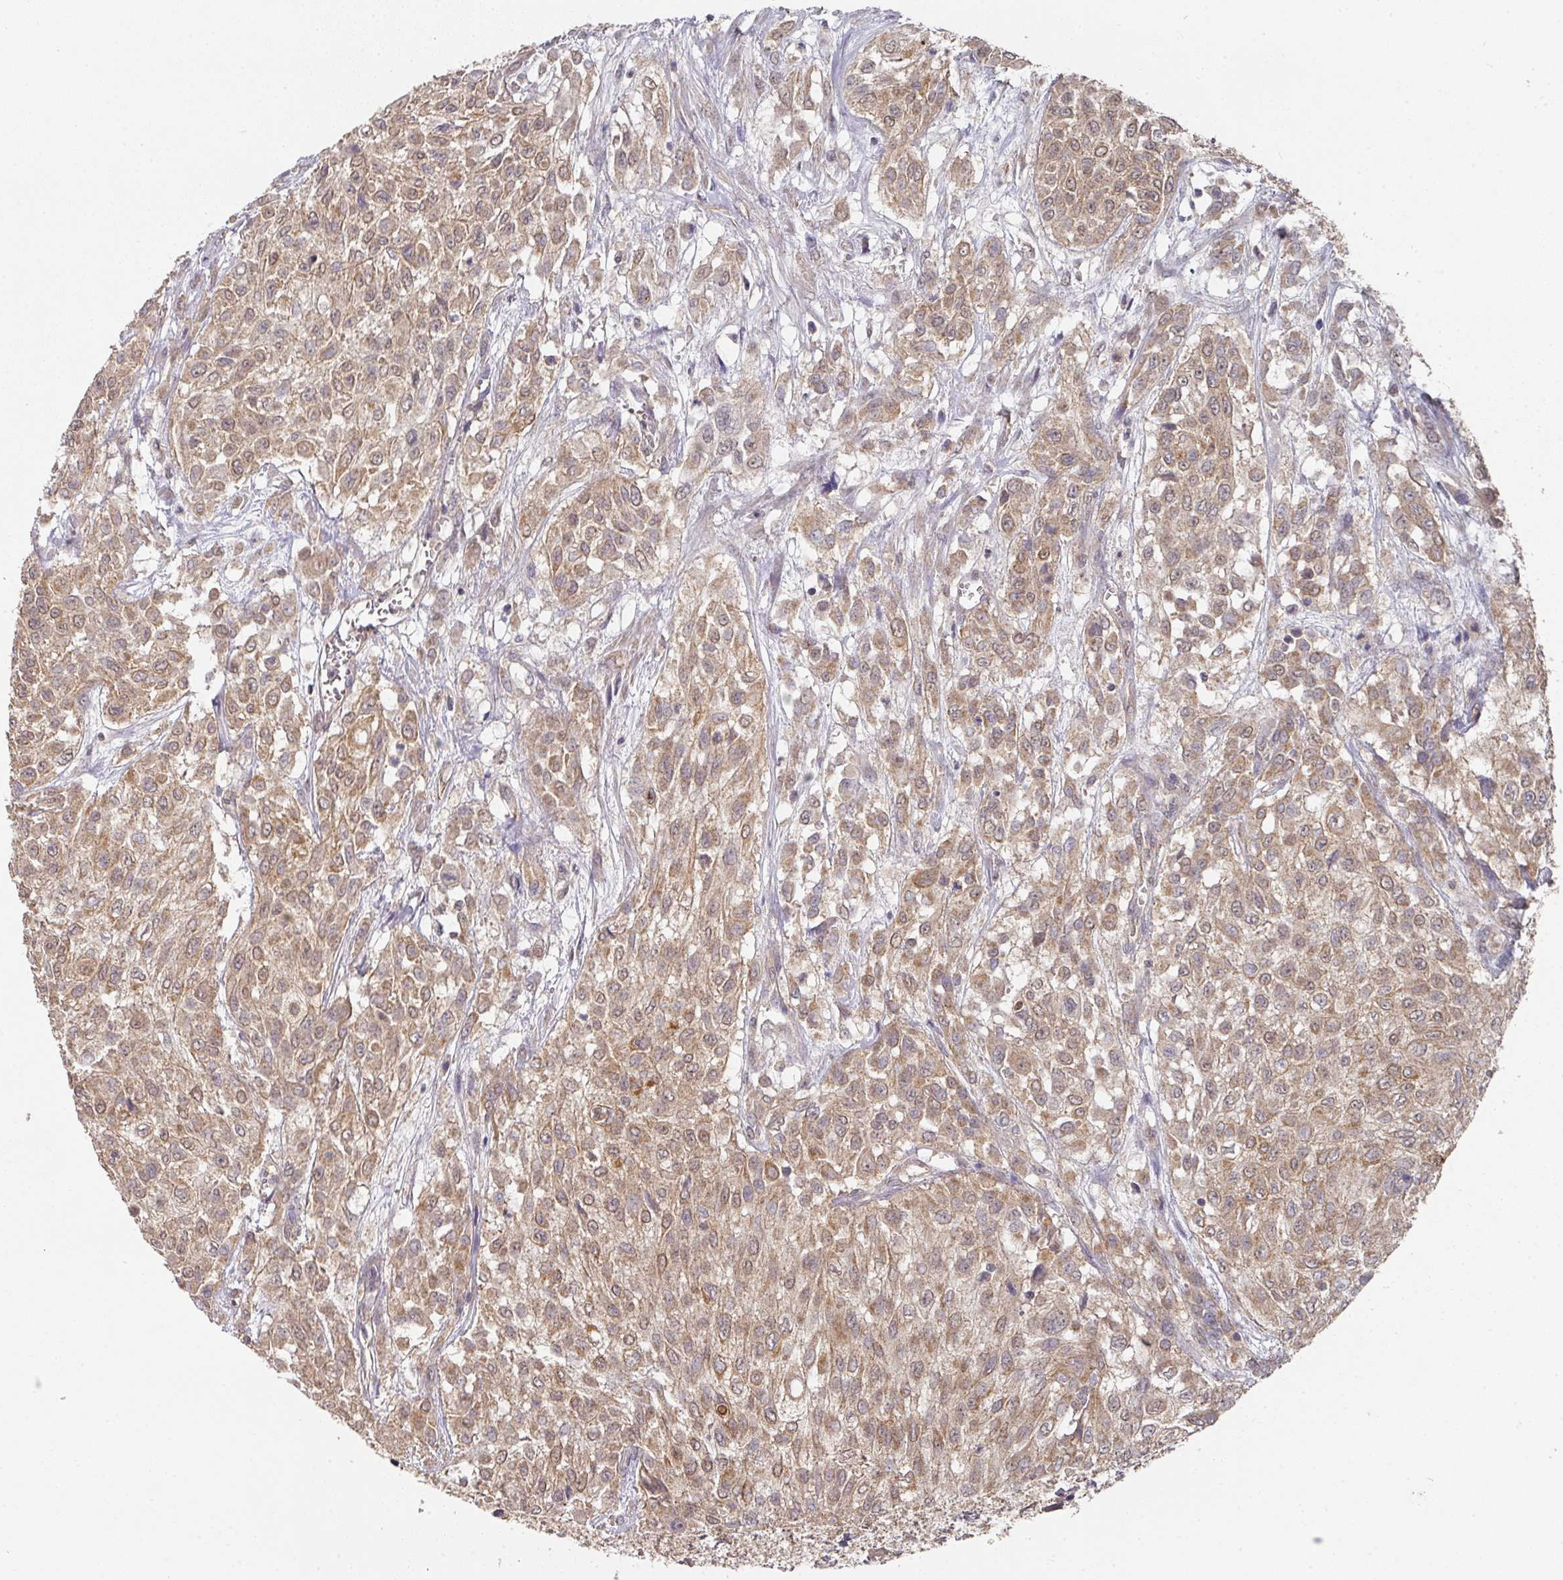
{"staining": {"intensity": "moderate", "quantity": ">75%", "location": "cytoplasmic/membranous"}, "tissue": "urothelial cancer", "cell_type": "Tumor cells", "image_type": "cancer", "snomed": [{"axis": "morphology", "description": "Urothelial carcinoma, High grade"}, {"axis": "topography", "description": "Urinary bladder"}], "caption": "About >75% of tumor cells in high-grade urothelial carcinoma display moderate cytoplasmic/membranous protein expression as visualized by brown immunohistochemical staining.", "gene": "EXTL3", "patient": {"sex": "male", "age": 57}}